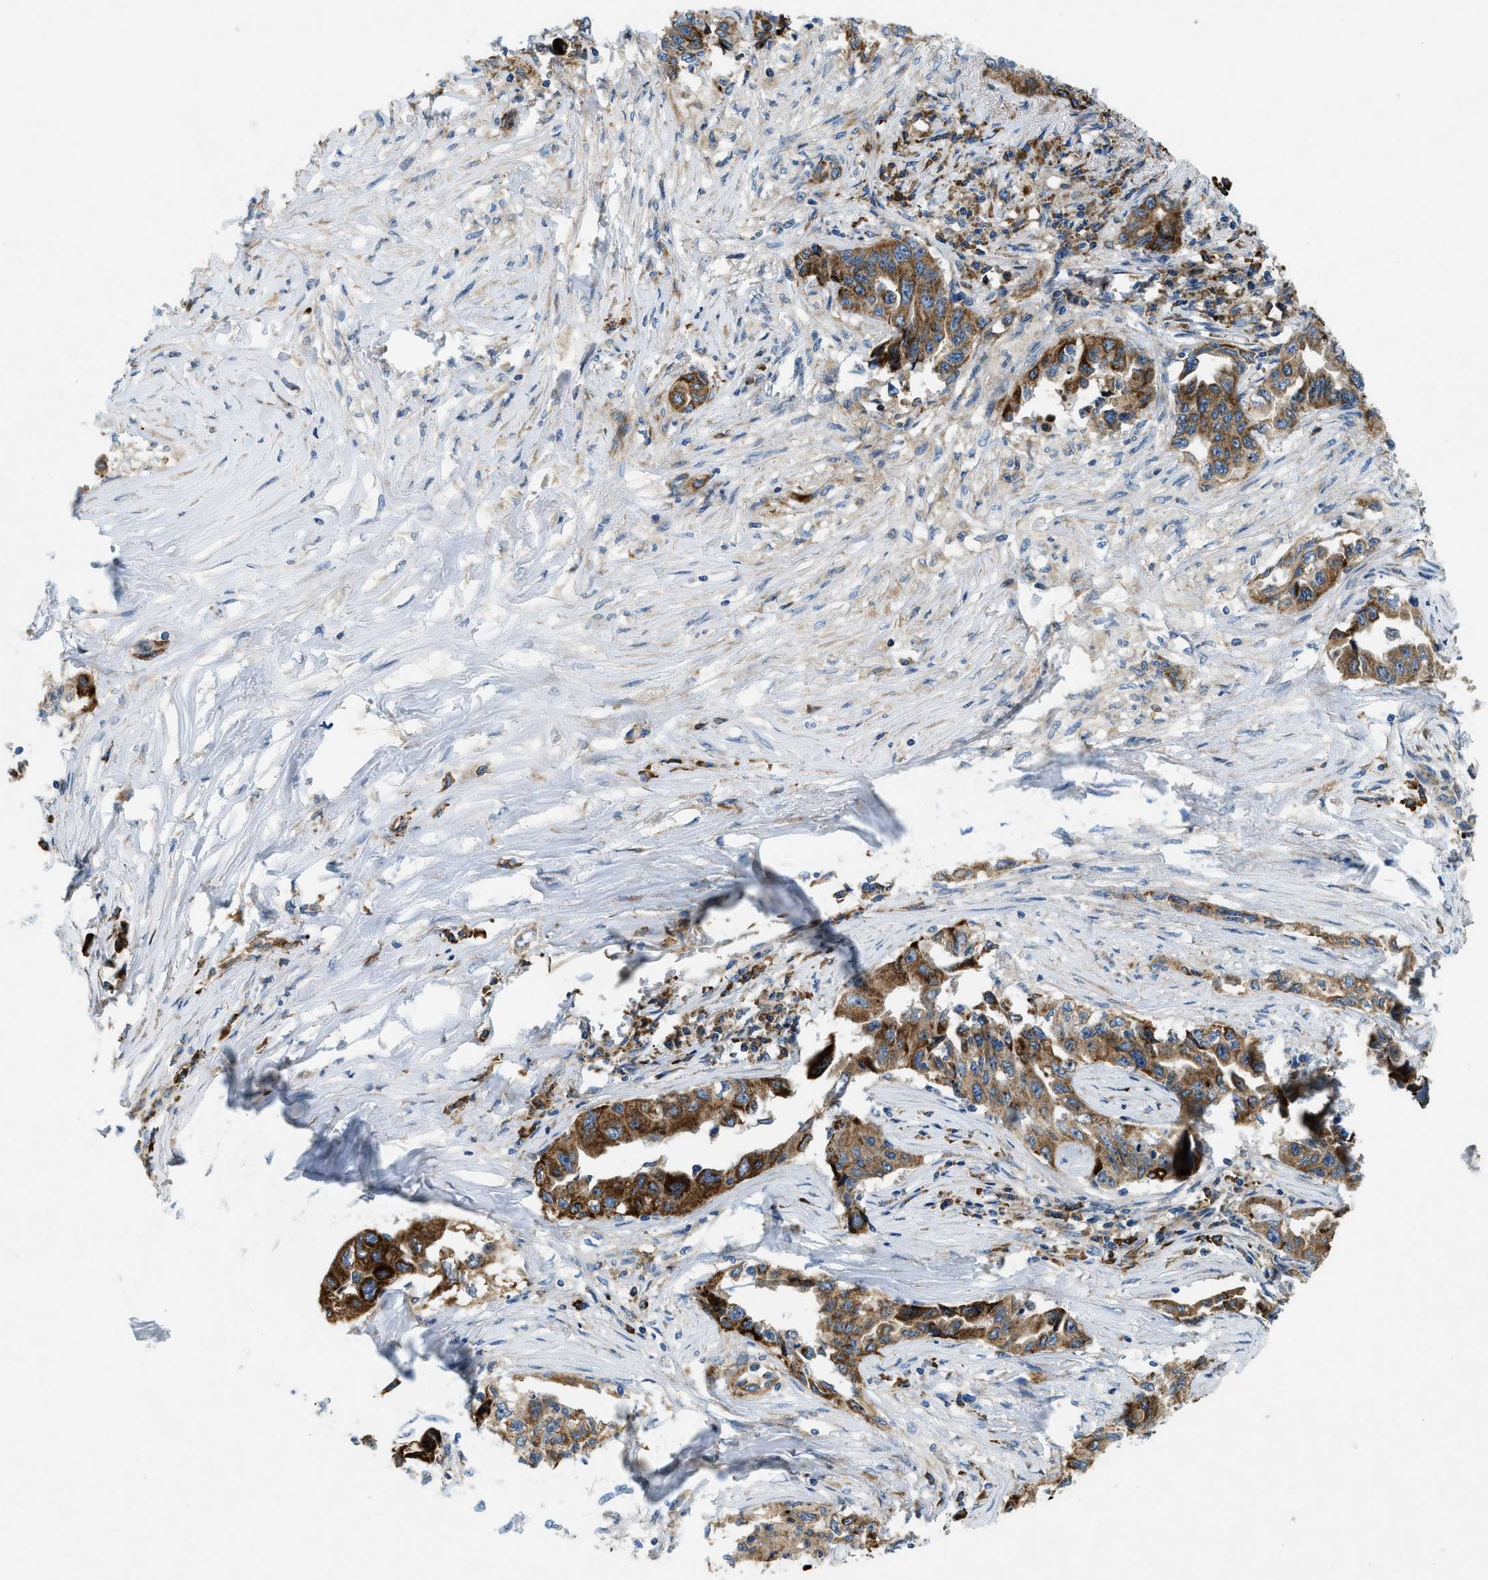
{"staining": {"intensity": "strong", "quantity": ">75%", "location": "cytoplasmic/membranous"}, "tissue": "lung cancer", "cell_type": "Tumor cells", "image_type": "cancer", "snomed": [{"axis": "morphology", "description": "Adenocarcinoma, NOS"}, {"axis": "topography", "description": "Lung"}], "caption": "Tumor cells show strong cytoplasmic/membranous expression in about >75% of cells in lung cancer (adenocarcinoma).", "gene": "CSPG4", "patient": {"sex": "female", "age": 51}}